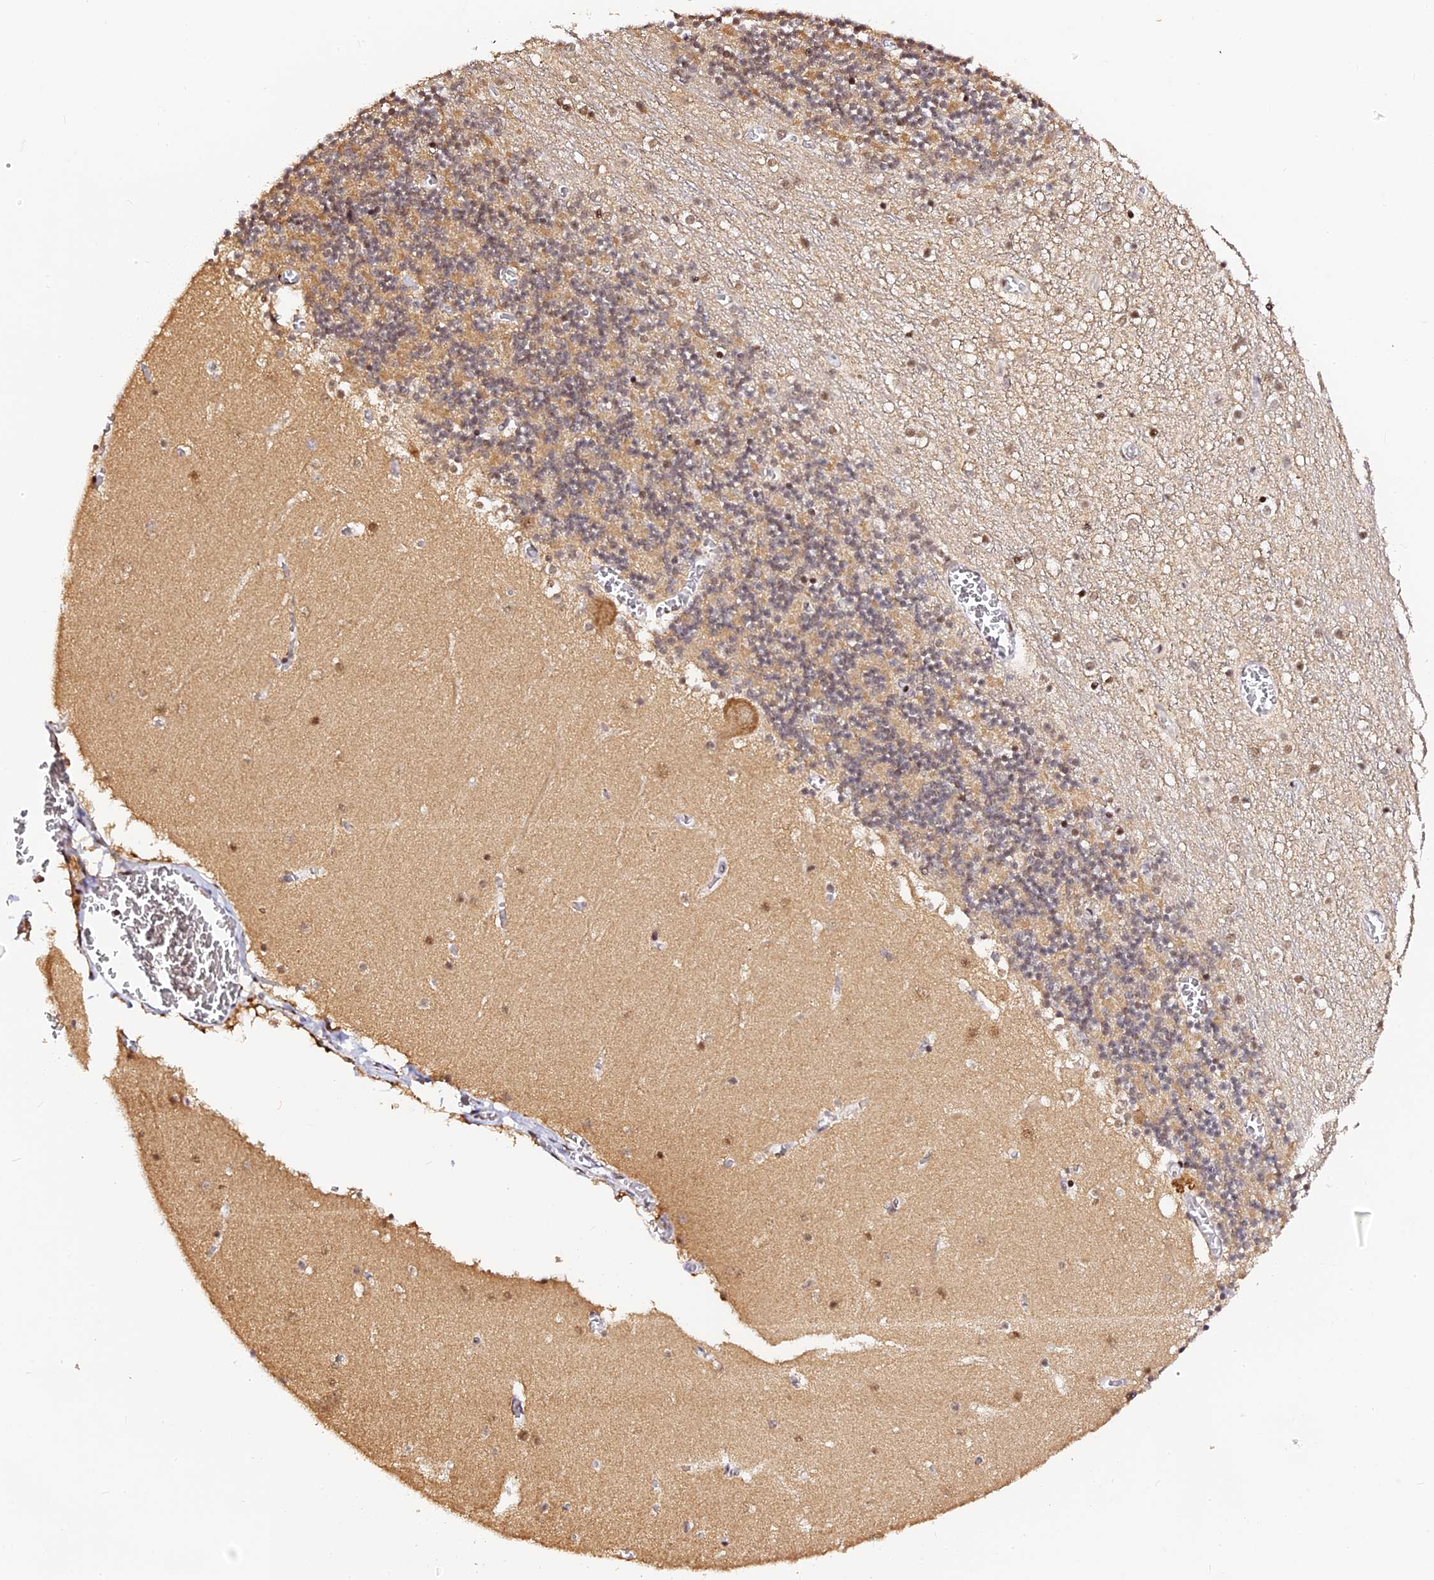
{"staining": {"intensity": "moderate", "quantity": "25%-75%", "location": "cytoplasmic/membranous,nuclear"}, "tissue": "cerebellum", "cell_type": "Cells in granular layer", "image_type": "normal", "snomed": [{"axis": "morphology", "description": "Normal tissue, NOS"}, {"axis": "topography", "description": "Cerebellum"}], "caption": "A brown stain shows moderate cytoplasmic/membranous,nuclear staining of a protein in cells in granular layer of benign human cerebellum. (Stains: DAB (3,3'-diaminobenzidine) in brown, nuclei in blue, Microscopy: brightfield microscopy at high magnification).", "gene": "MCRS1", "patient": {"sex": "female", "age": 28}}